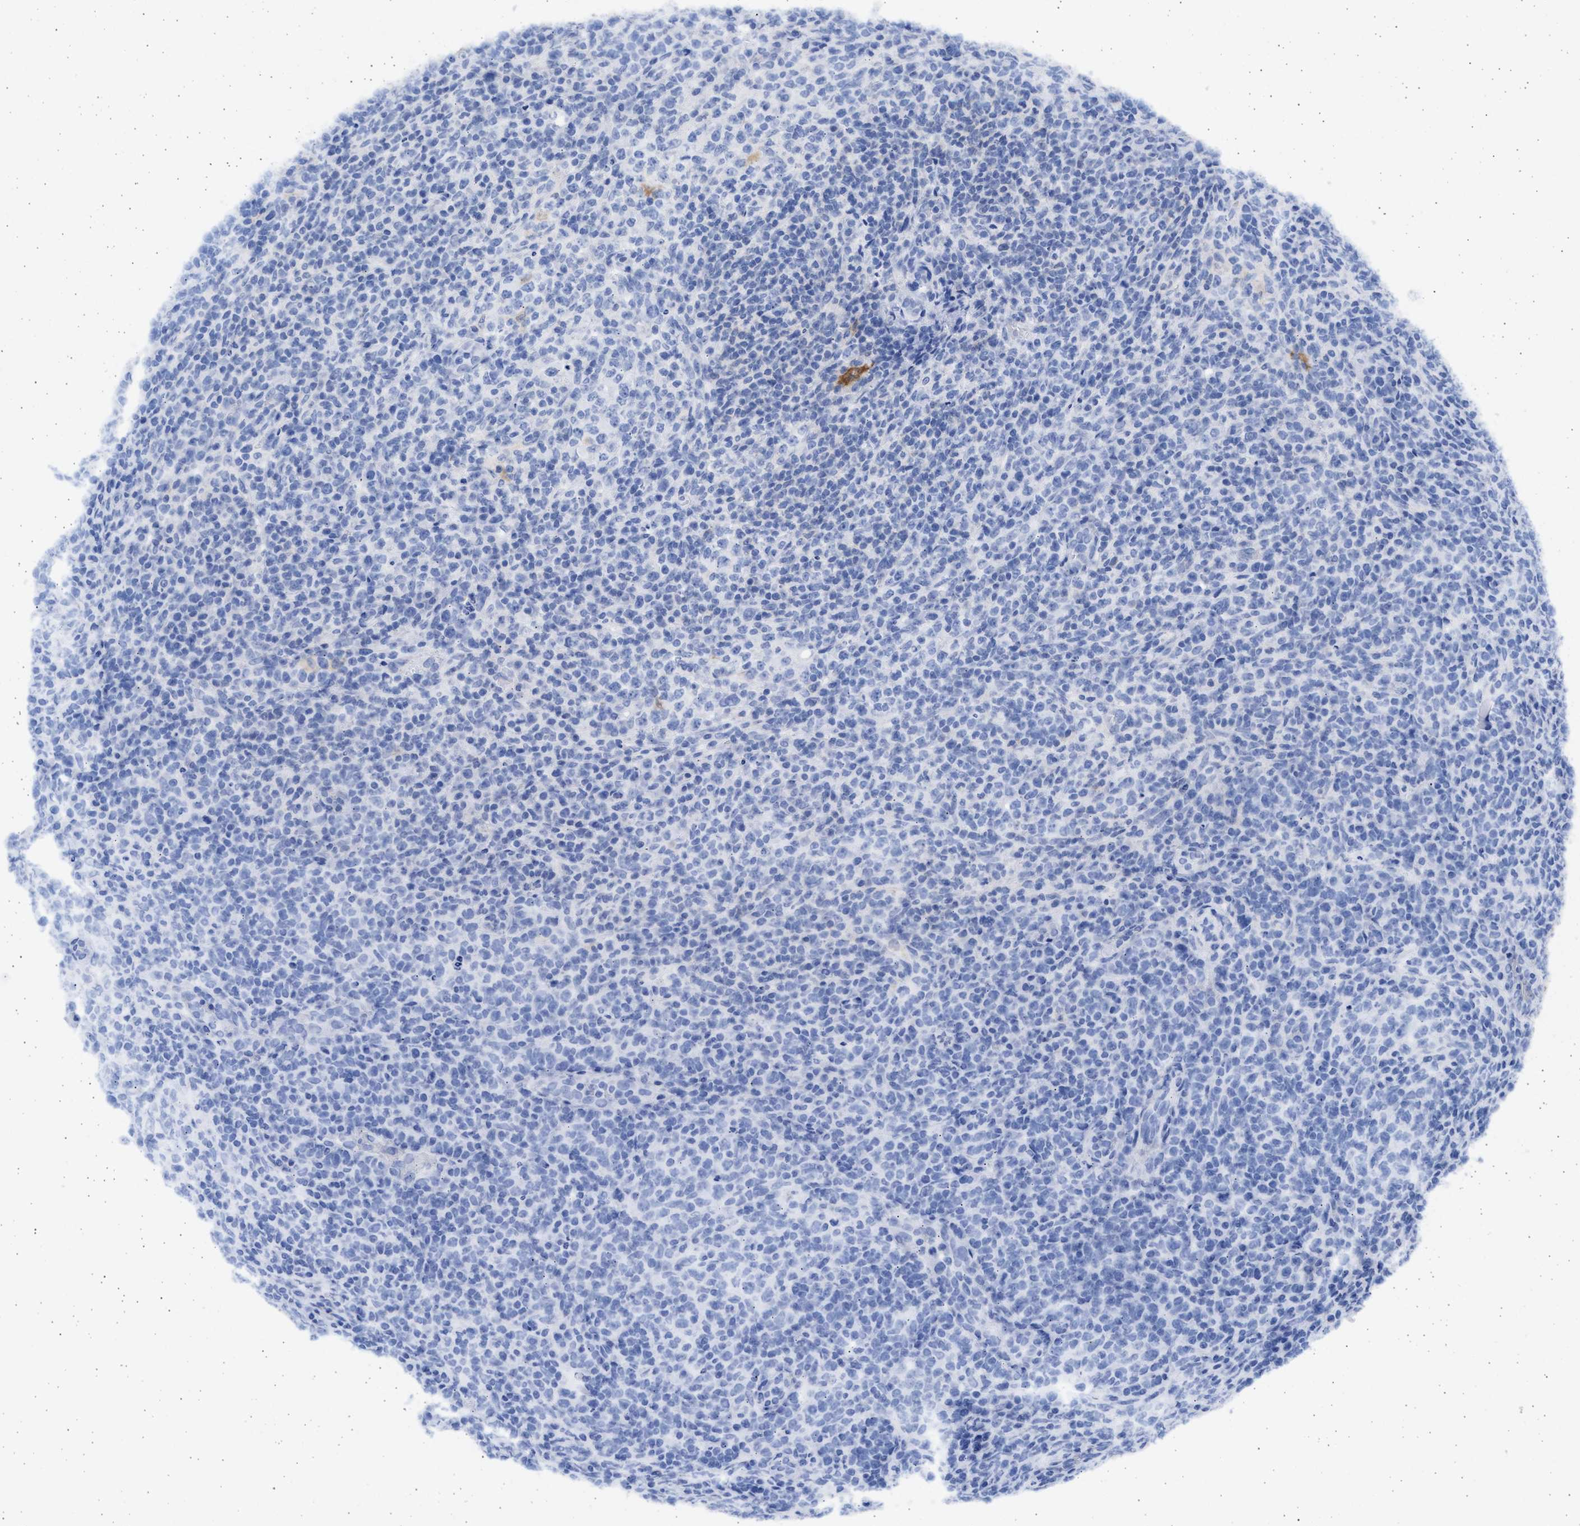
{"staining": {"intensity": "negative", "quantity": "none", "location": "none"}, "tissue": "lymphoma", "cell_type": "Tumor cells", "image_type": "cancer", "snomed": [{"axis": "morphology", "description": "Malignant lymphoma, non-Hodgkin's type, High grade"}, {"axis": "topography", "description": "Lymph node"}], "caption": "Tumor cells show no significant staining in lymphoma. (Brightfield microscopy of DAB immunohistochemistry at high magnification).", "gene": "ALDOC", "patient": {"sex": "female", "age": 76}}